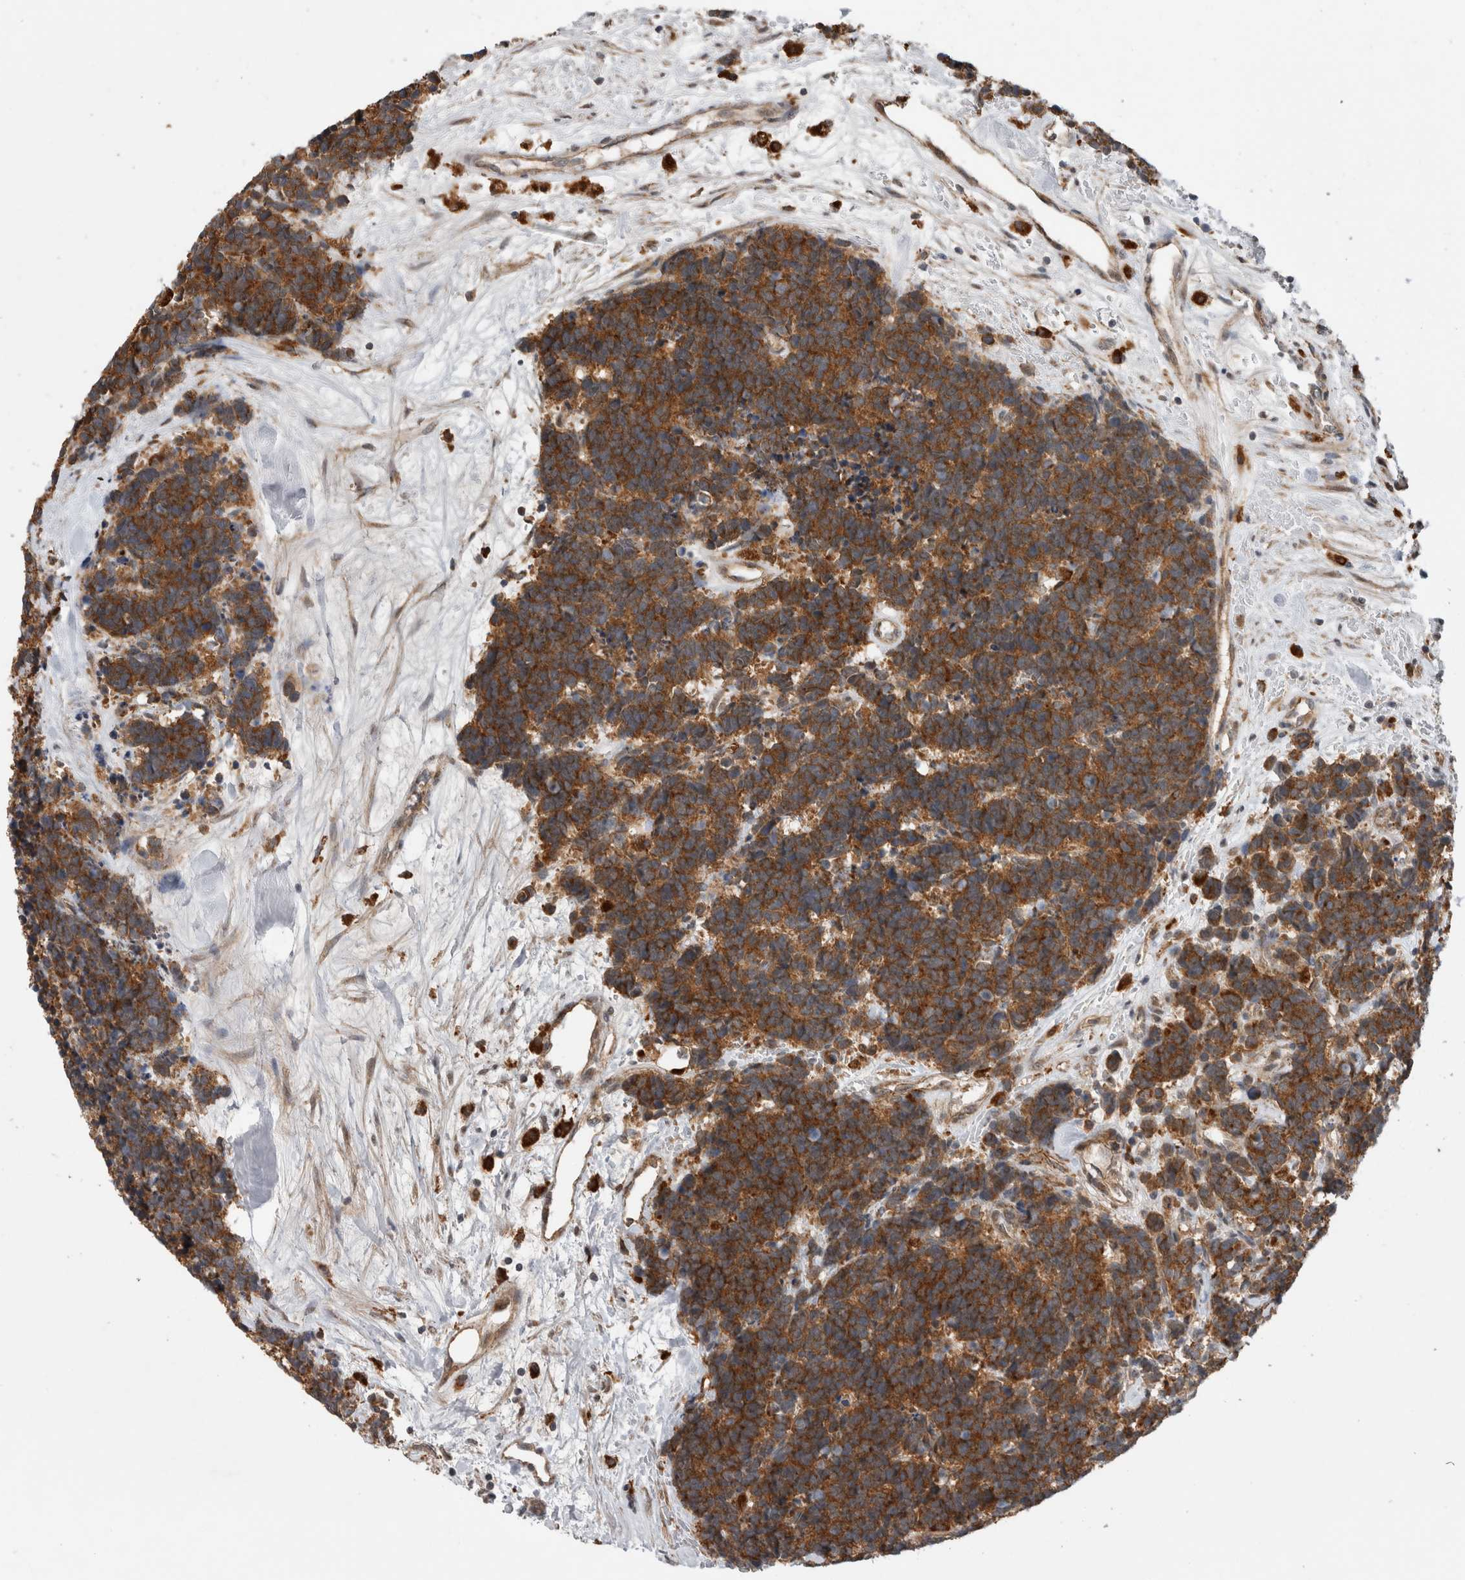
{"staining": {"intensity": "strong", "quantity": ">75%", "location": "cytoplasmic/membranous"}, "tissue": "carcinoid", "cell_type": "Tumor cells", "image_type": "cancer", "snomed": [{"axis": "morphology", "description": "Carcinoma, NOS"}, {"axis": "morphology", "description": "Carcinoid, malignant, NOS"}, {"axis": "topography", "description": "Urinary bladder"}], "caption": "Human carcinoid stained with a brown dye exhibits strong cytoplasmic/membranous positive positivity in approximately >75% of tumor cells.", "gene": "ADGRL3", "patient": {"sex": "male", "age": 57}}